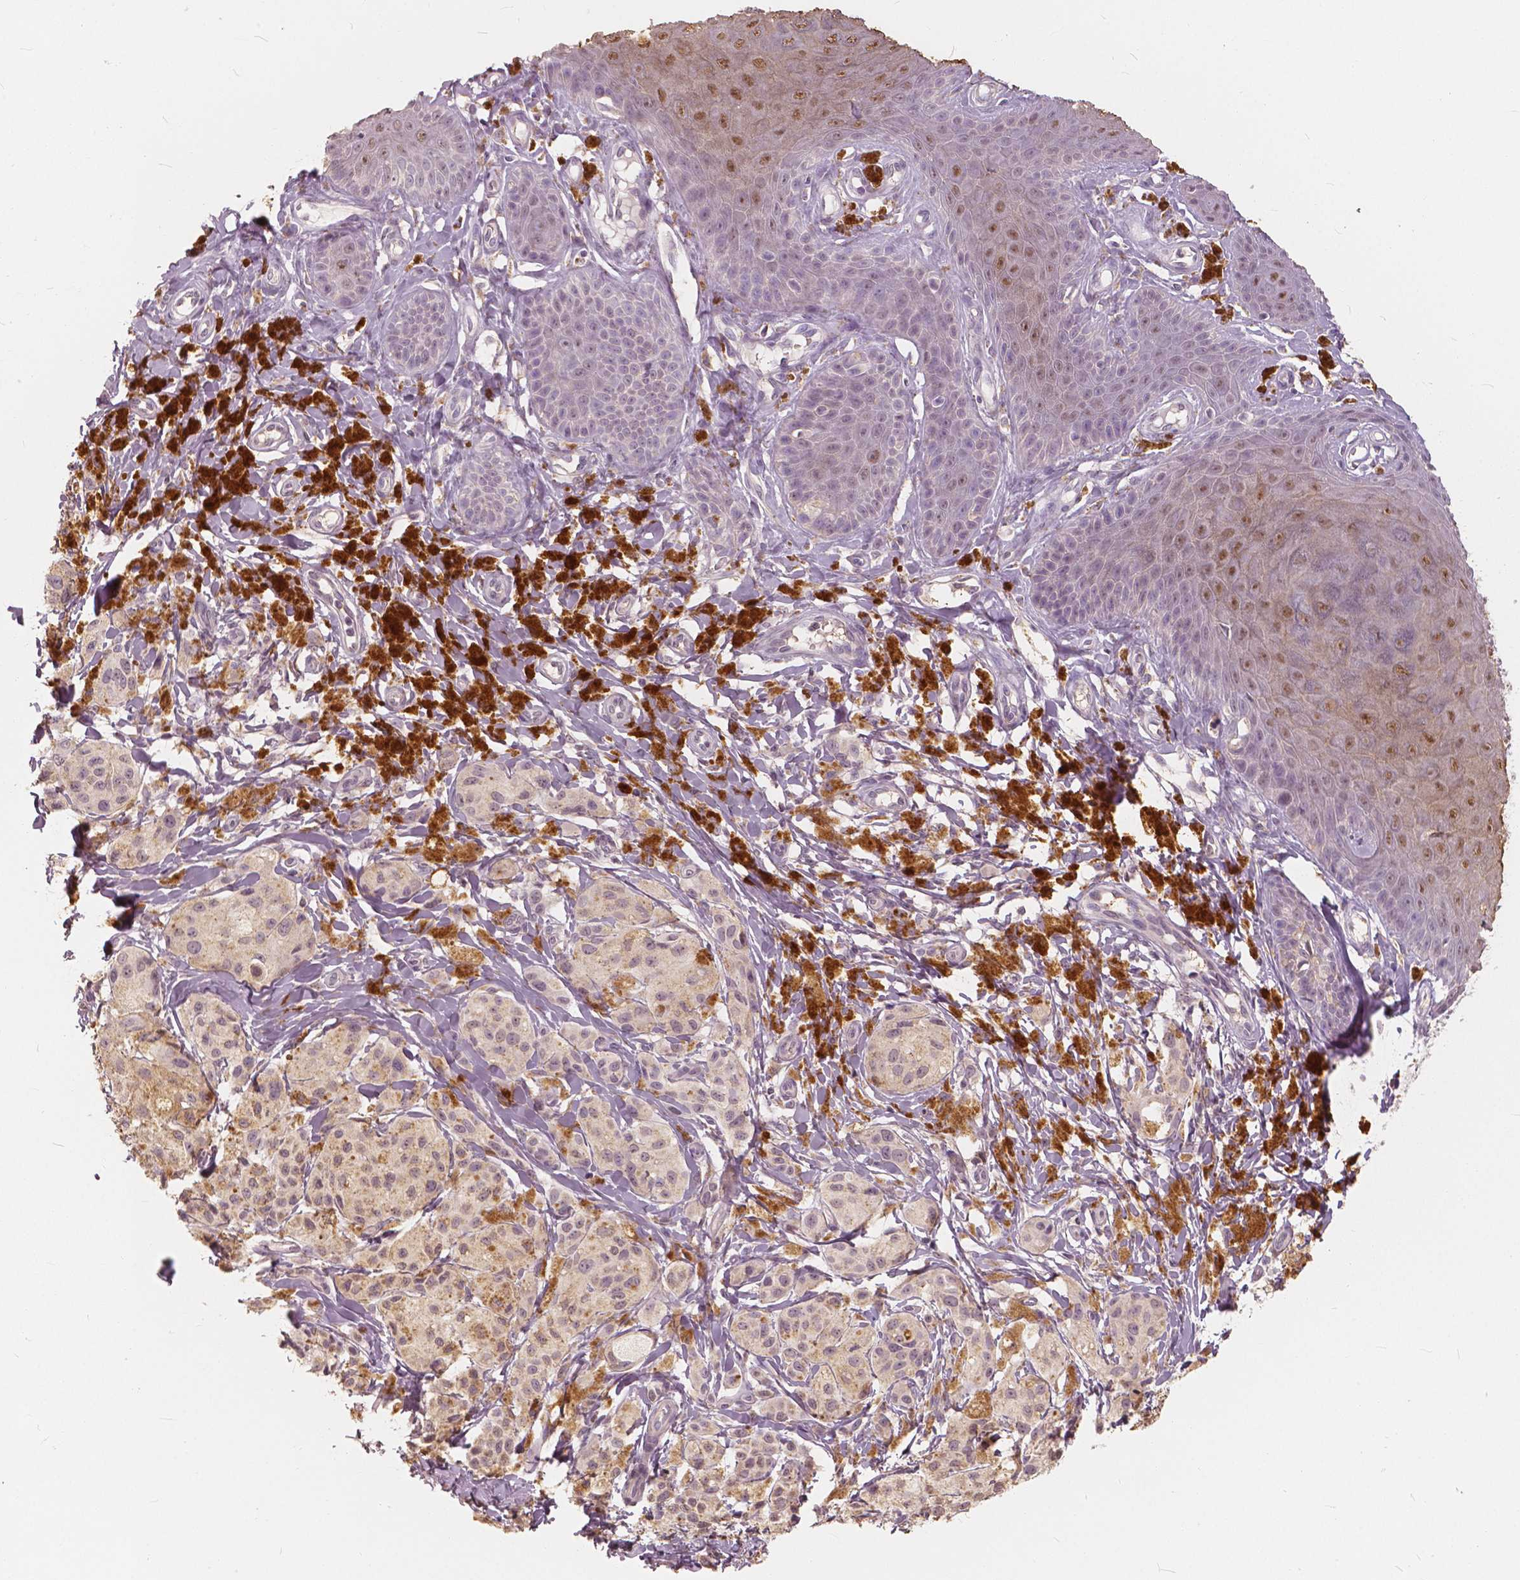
{"staining": {"intensity": "negative", "quantity": "none", "location": "none"}, "tissue": "melanoma", "cell_type": "Tumor cells", "image_type": "cancer", "snomed": [{"axis": "morphology", "description": "Malignant melanoma, NOS"}, {"axis": "topography", "description": "Skin"}], "caption": "DAB (3,3'-diaminobenzidine) immunohistochemical staining of human malignant melanoma shows no significant expression in tumor cells.", "gene": "SAT2", "patient": {"sex": "female", "age": 80}}